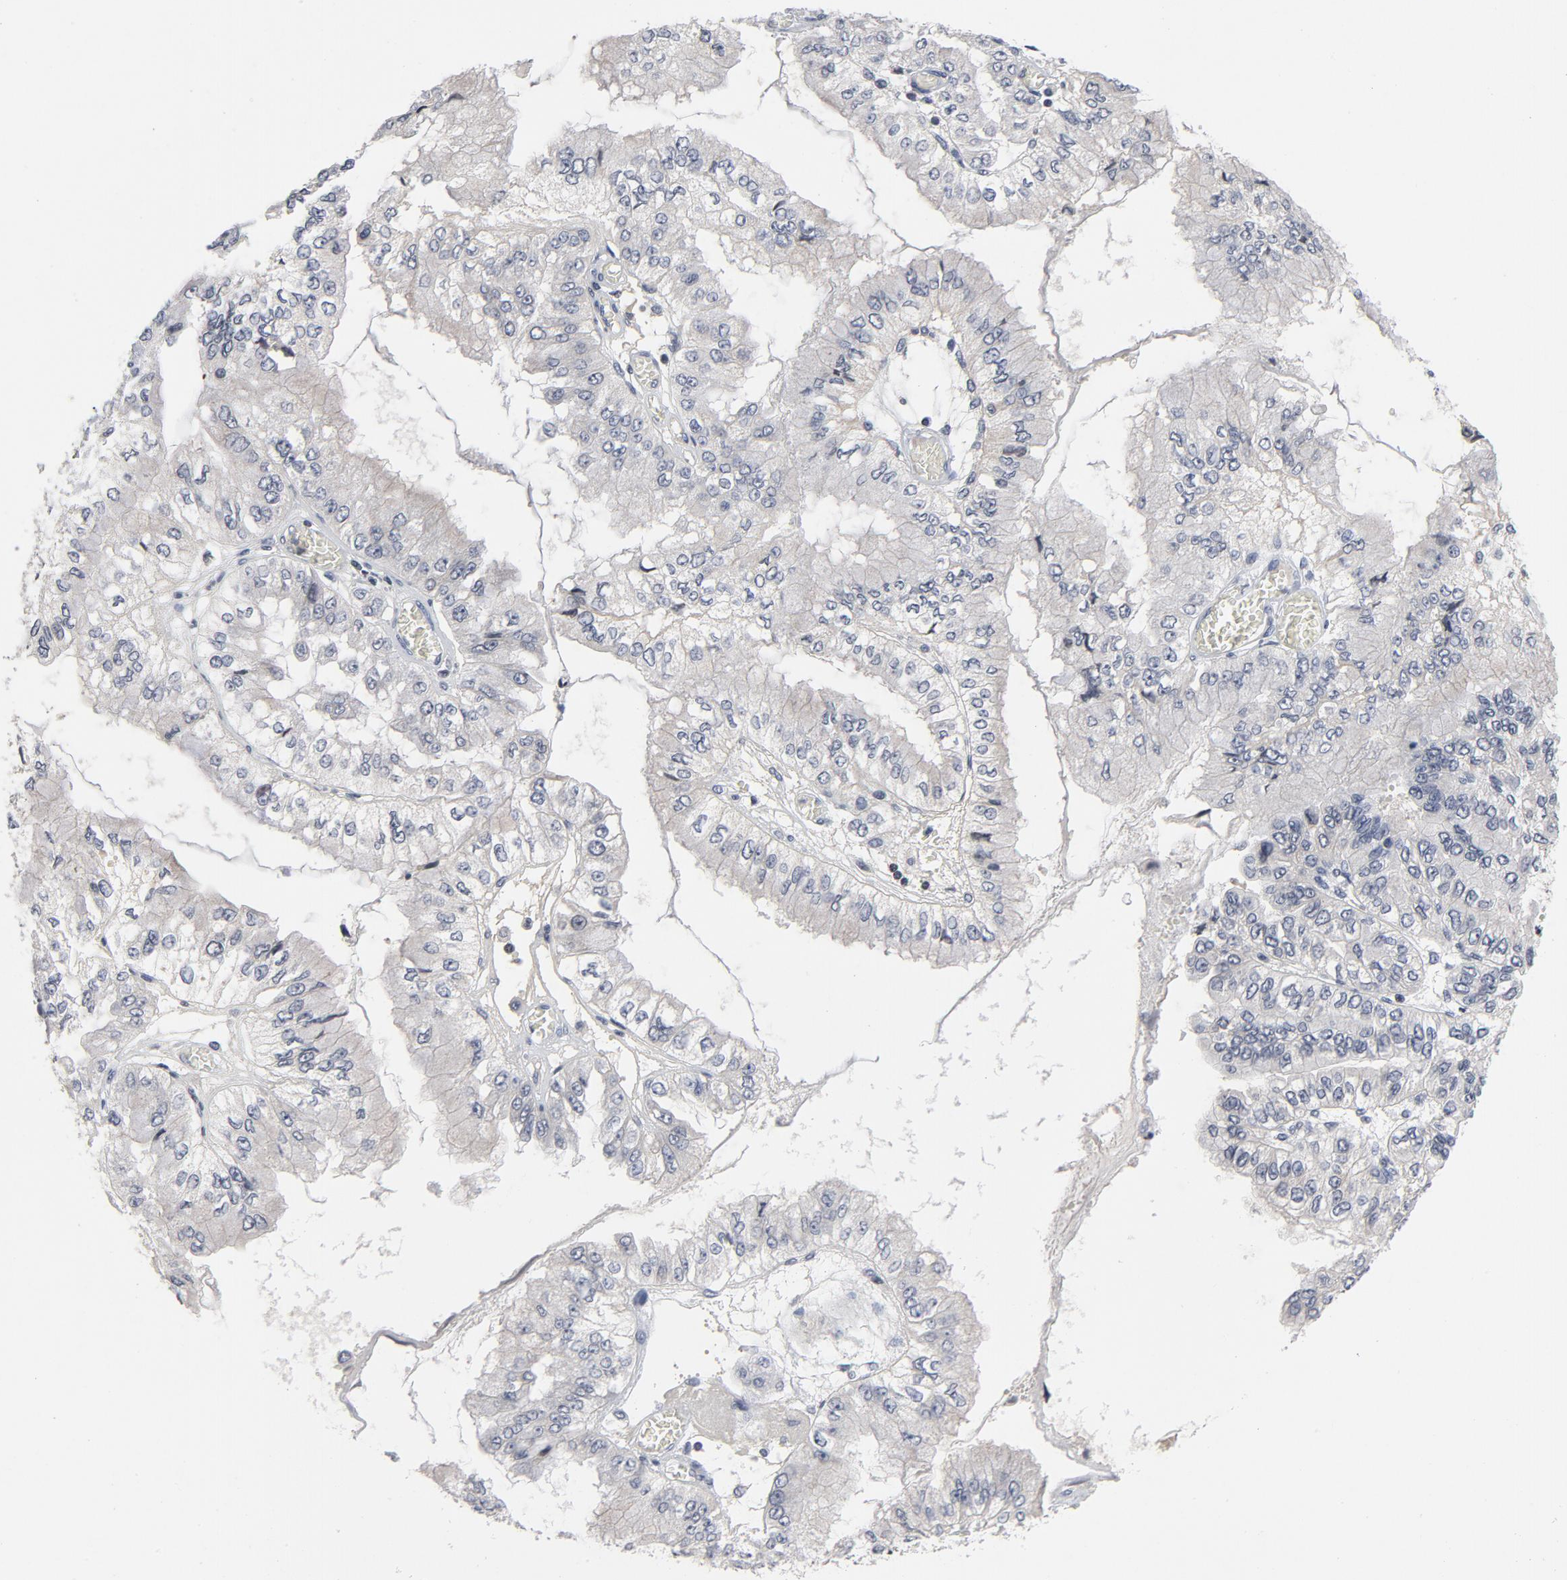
{"staining": {"intensity": "negative", "quantity": "none", "location": "none"}, "tissue": "liver cancer", "cell_type": "Tumor cells", "image_type": "cancer", "snomed": [{"axis": "morphology", "description": "Cholangiocarcinoma"}, {"axis": "topography", "description": "Liver"}], "caption": "IHC histopathology image of neoplastic tissue: cholangiocarcinoma (liver) stained with DAB (3,3'-diaminobenzidine) shows no significant protein staining in tumor cells. Nuclei are stained in blue.", "gene": "TCL1A", "patient": {"sex": "female", "age": 79}}